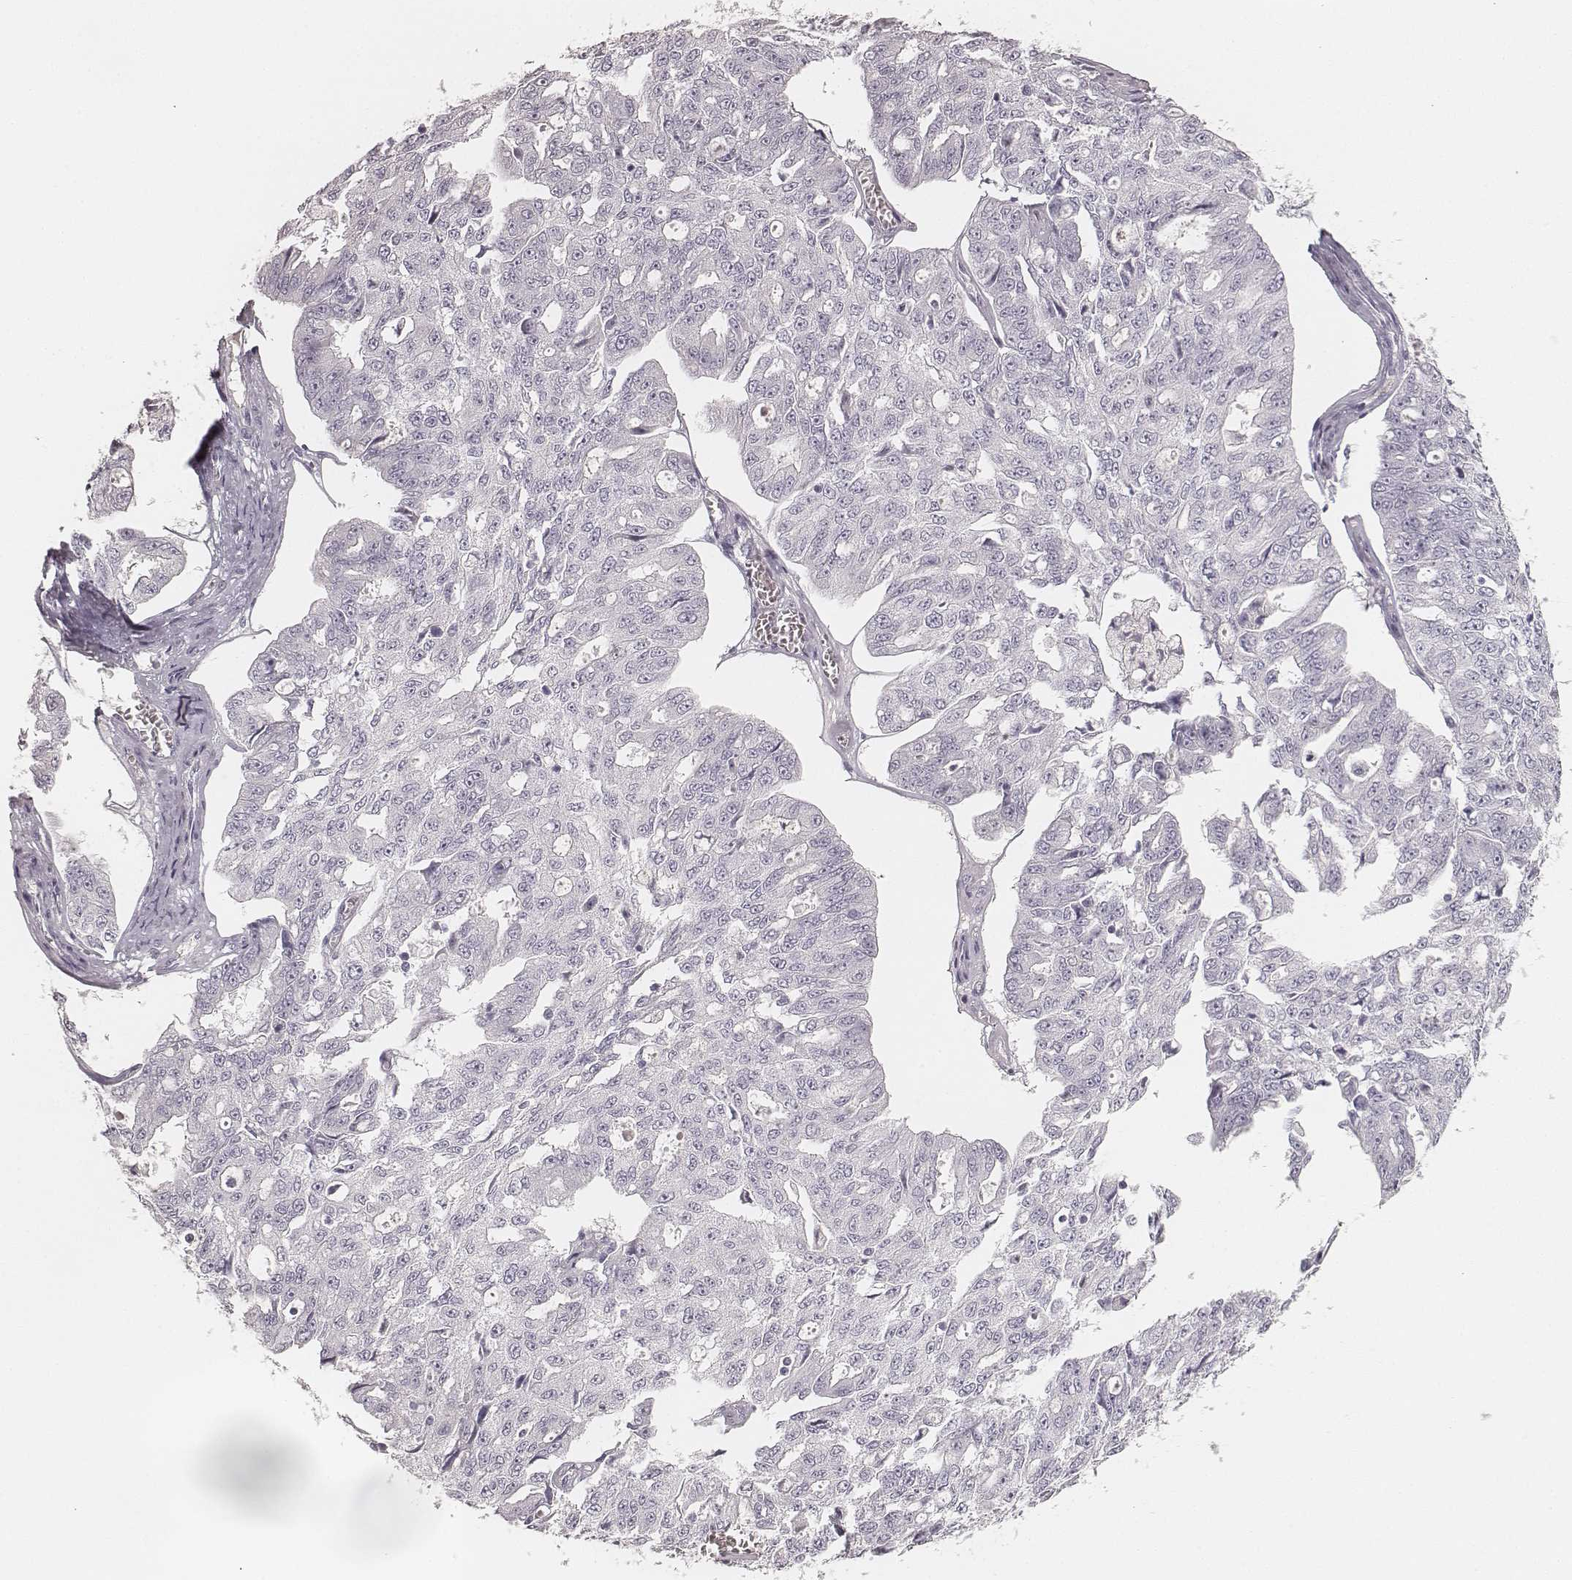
{"staining": {"intensity": "negative", "quantity": "none", "location": "none"}, "tissue": "ovarian cancer", "cell_type": "Tumor cells", "image_type": "cancer", "snomed": [{"axis": "morphology", "description": "Carcinoma, endometroid"}, {"axis": "topography", "description": "Ovary"}], "caption": "A photomicrograph of human ovarian cancer (endometroid carcinoma) is negative for staining in tumor cells.", "gene": "KRT31", "patient": {"sex": "female", "age": 65}}